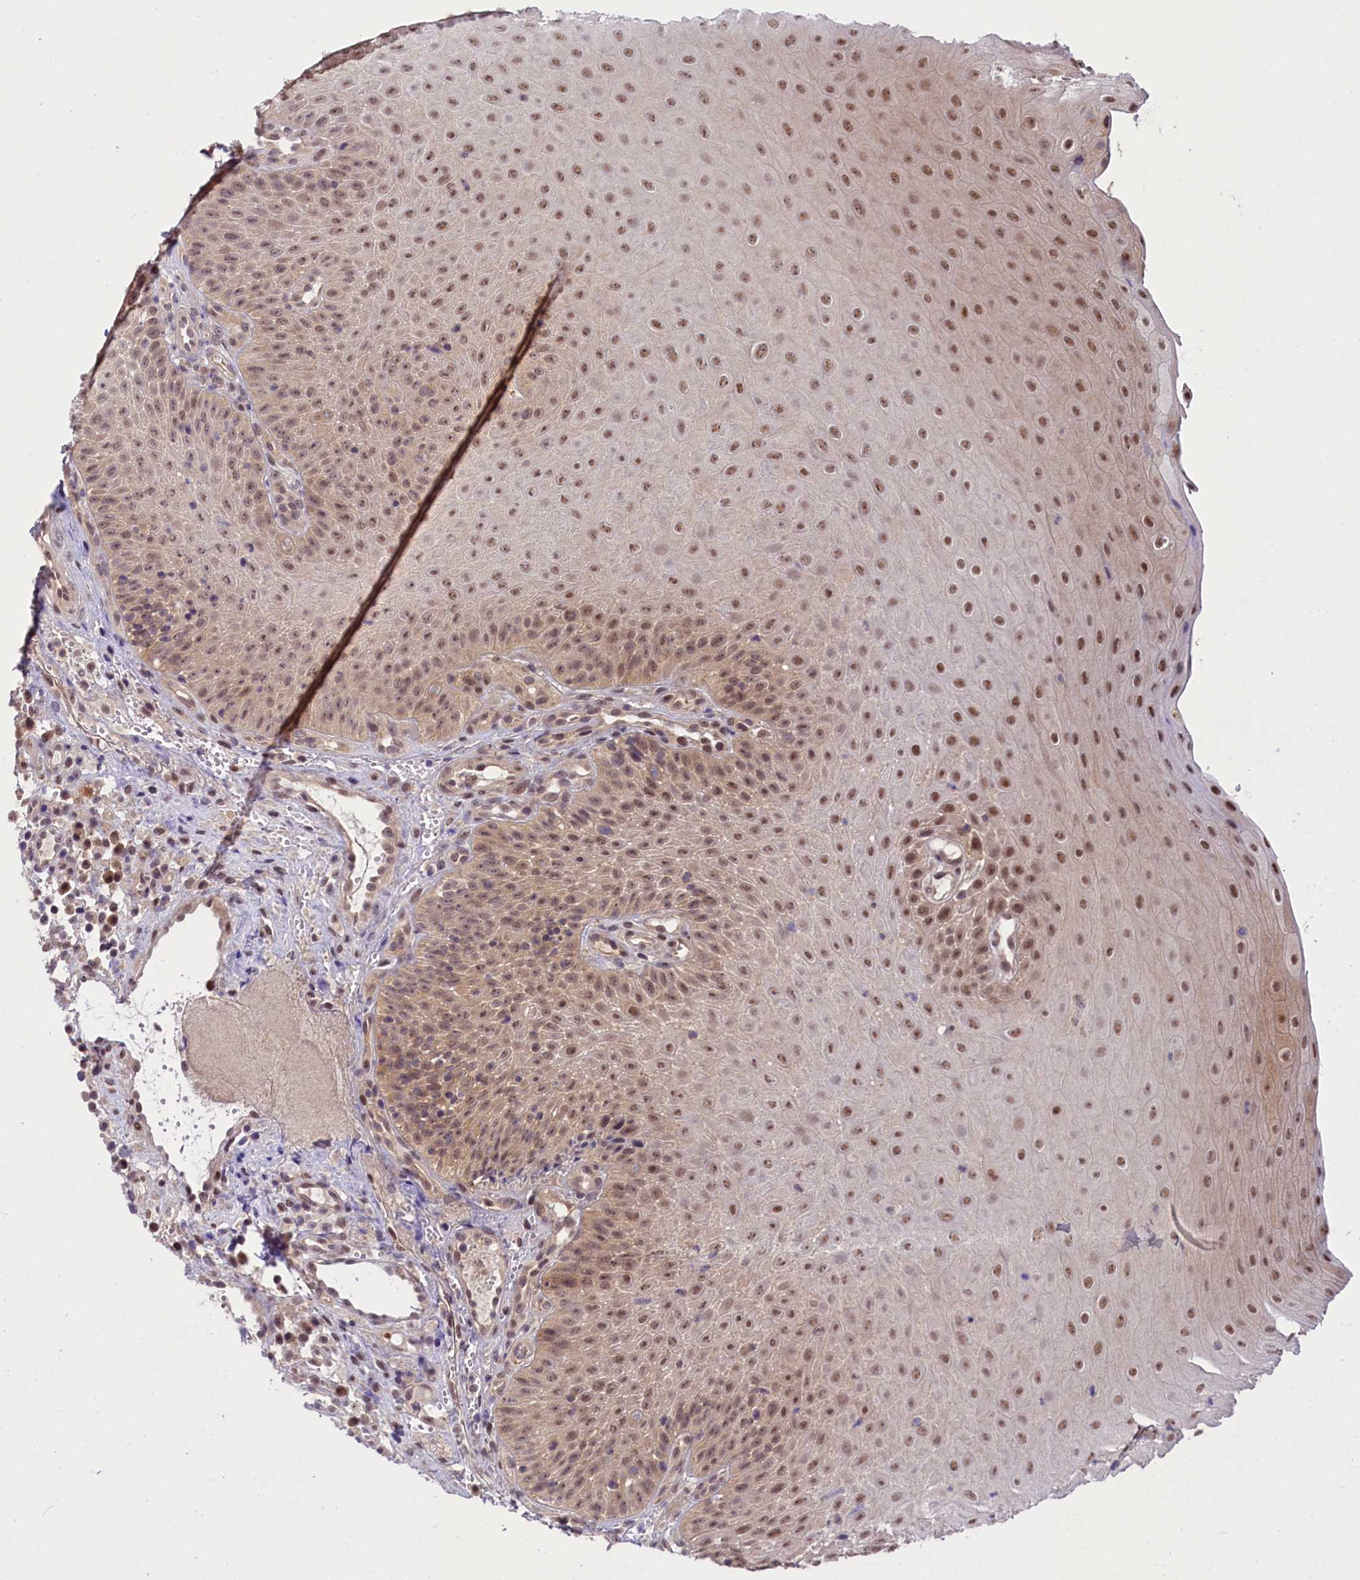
{"staining": {"intensity": "moderate", "quantity": ">75%", "location": "nuclear"}, "tissue": "oral mucosa", "cell_type": "Squamous epithelial cells", "image_type": "normal", "snomed": [{"axis": "morphology", "description": "Normal tissue, NOS"}, {"axis": "topography", "description": "Oral tissue"}], "caption": "Oral mucosa stained for a protein shows moderate nuclear positivity in squamous epithelial cells. Nuclei are stained in blue.", "gene": "SLC7A6OS", "patient": {"sex": "female", "age": 13}}